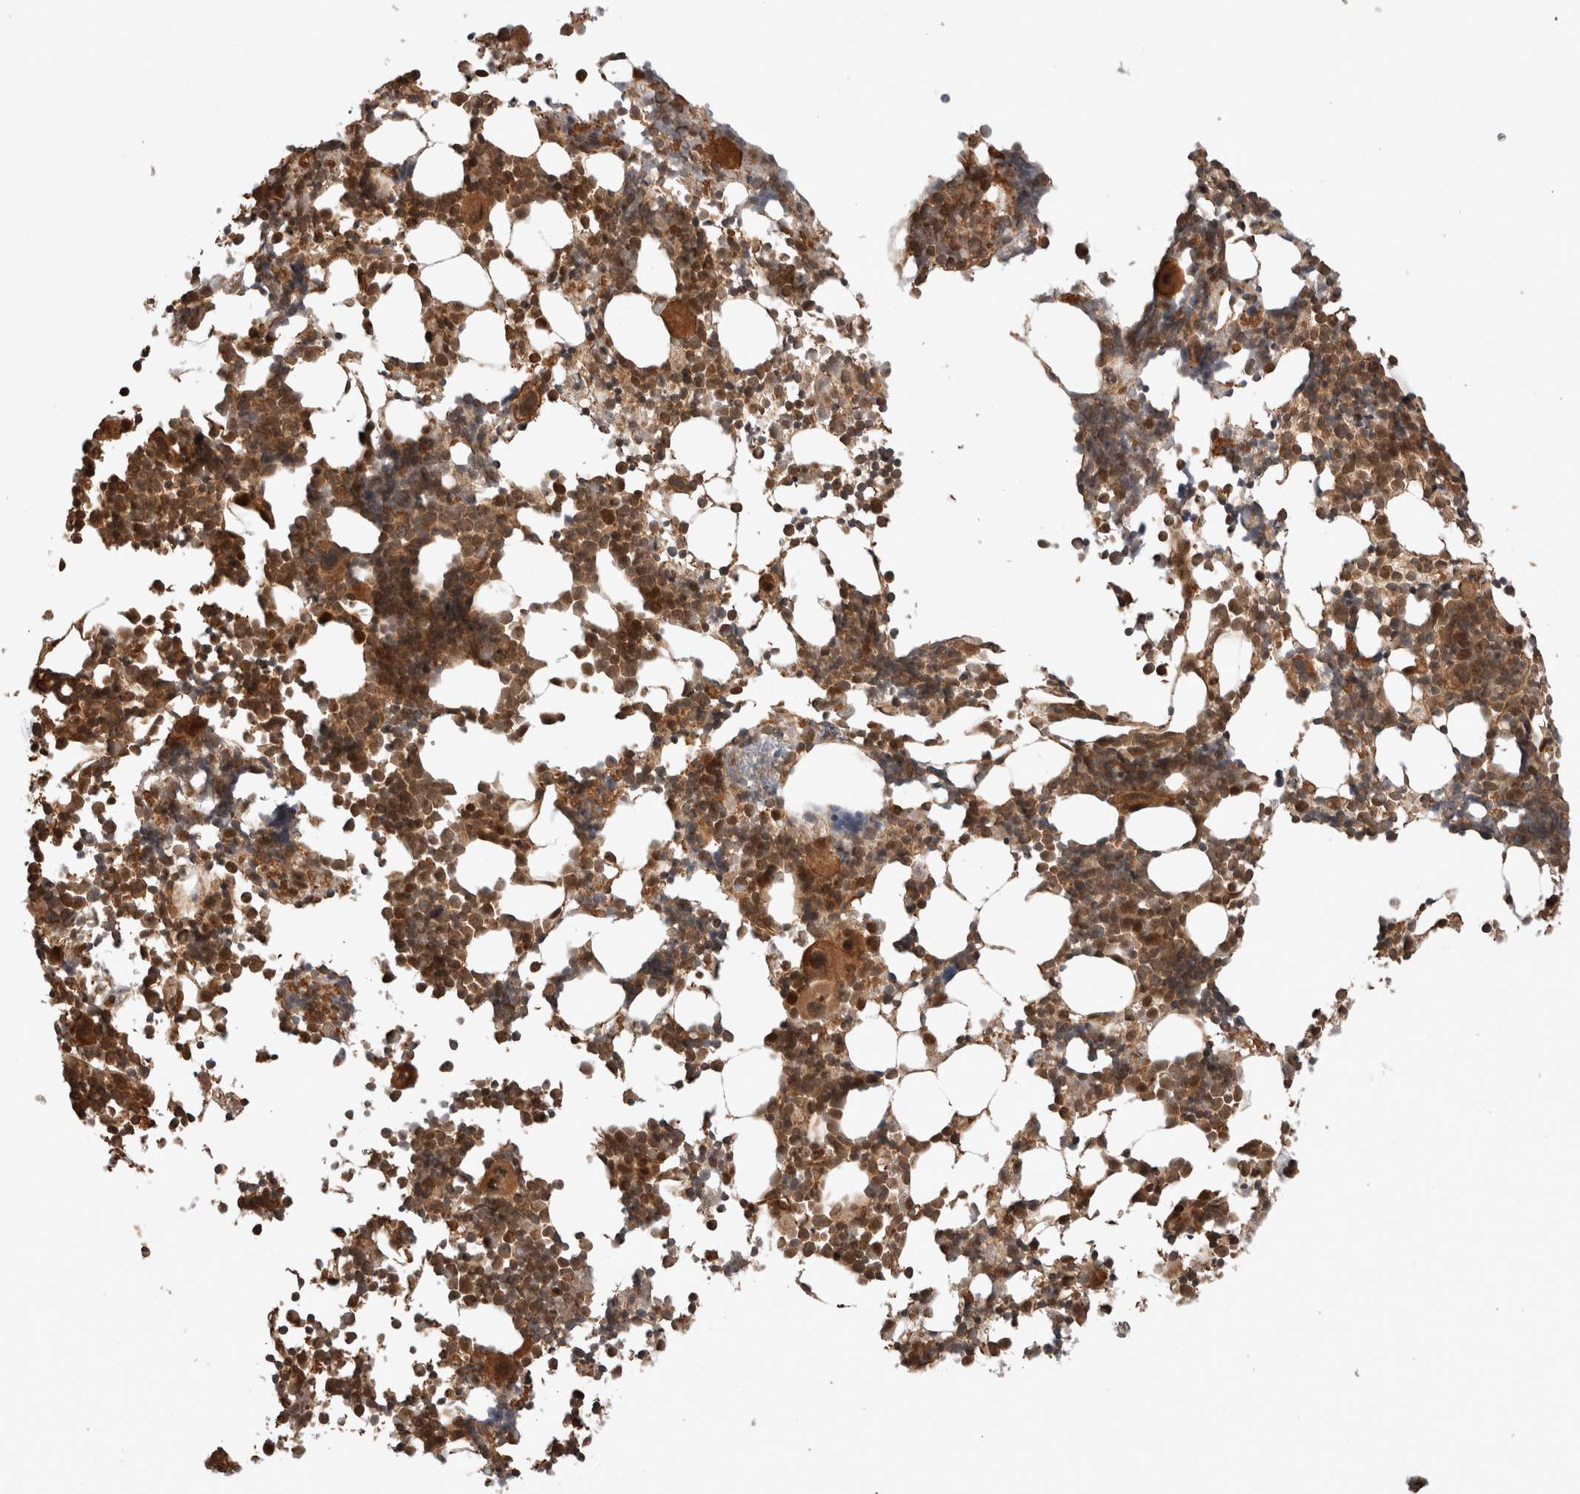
{"staining": {"intensity": "strong", "quantity": ">75%", "location": "cytoplasmic/membranous,nuclear"}, "tissue": "bone marrow", "cell_type": "Hematopoietic cells", "image_type": "normal", "snomed": [{"axis": "morphology", "description": "Normal tissue, NOS"}, {"axis": "morphology", "description": "Inflammation, NOS"}, {"axis": "topography", "description": "Bone marrow"}], "caption": "The micrograph shows a brown stain indicating the presence of a protein in the cytoplasmic/membranous,nuclear of hematopoietic cells in bone marrow.", "gene": "ZNF649", "patient": {"sex": "male", "age": 21}}